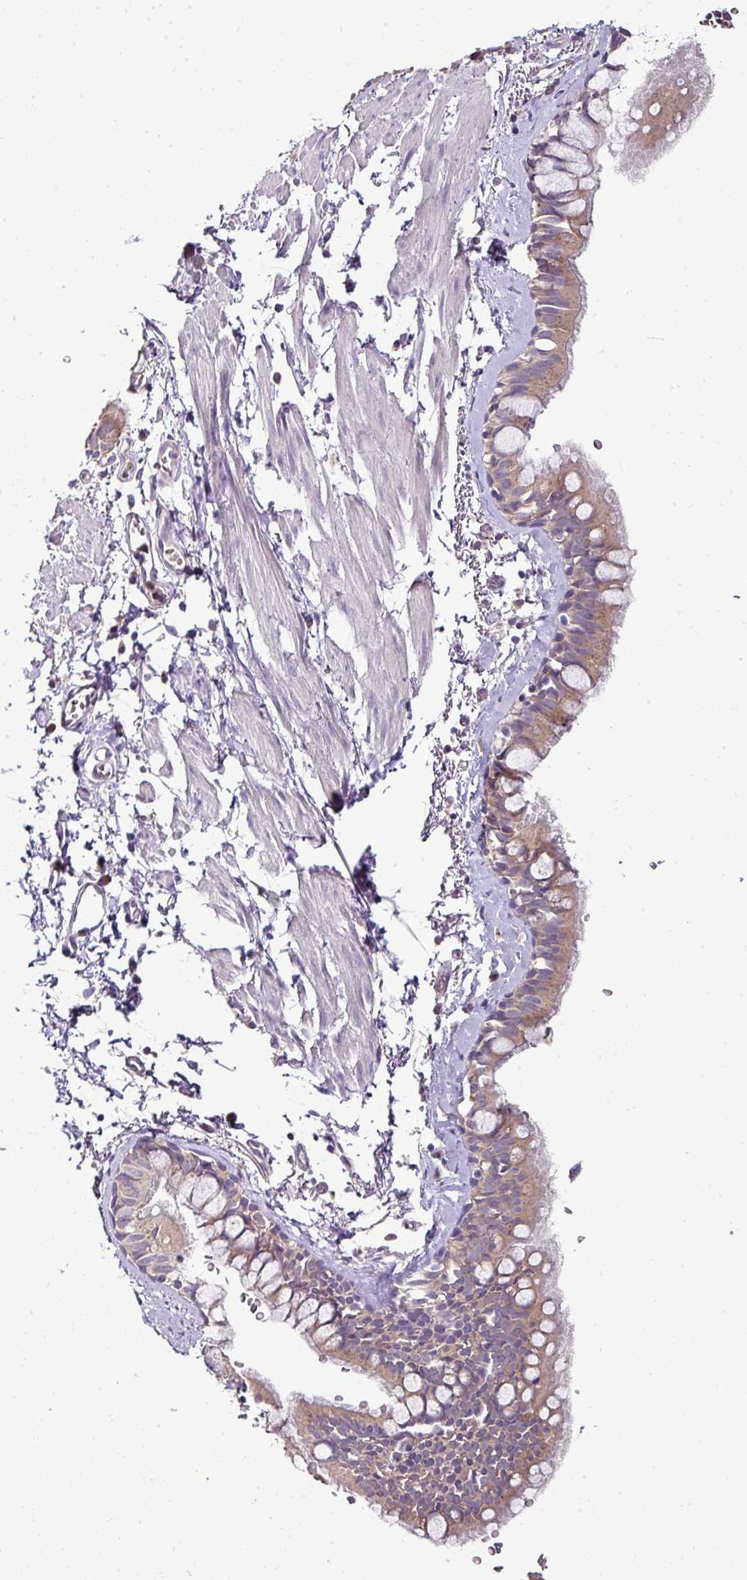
{"staining": {"intensity": "moderate", "quantity": "25%-75%", "location": "cytoplasmic/membranous"}, "tissue": "bronchus", "cell_type": "Respiratory epithelial cells", "image_type": "normal", "snomed": [{"axis": "morphology", "description": "Normal tissue, NOS"}, {"axis": "topography", "description": "Bronchus"}], "caption": "Protein staining displays moderate cytoplasmic/membranous expression in approximately 25%-75% of respiratory epithelial cells in normal bronchus.", "gene": "SKIC2", "patient": {"sex": "male", "age": 67}}